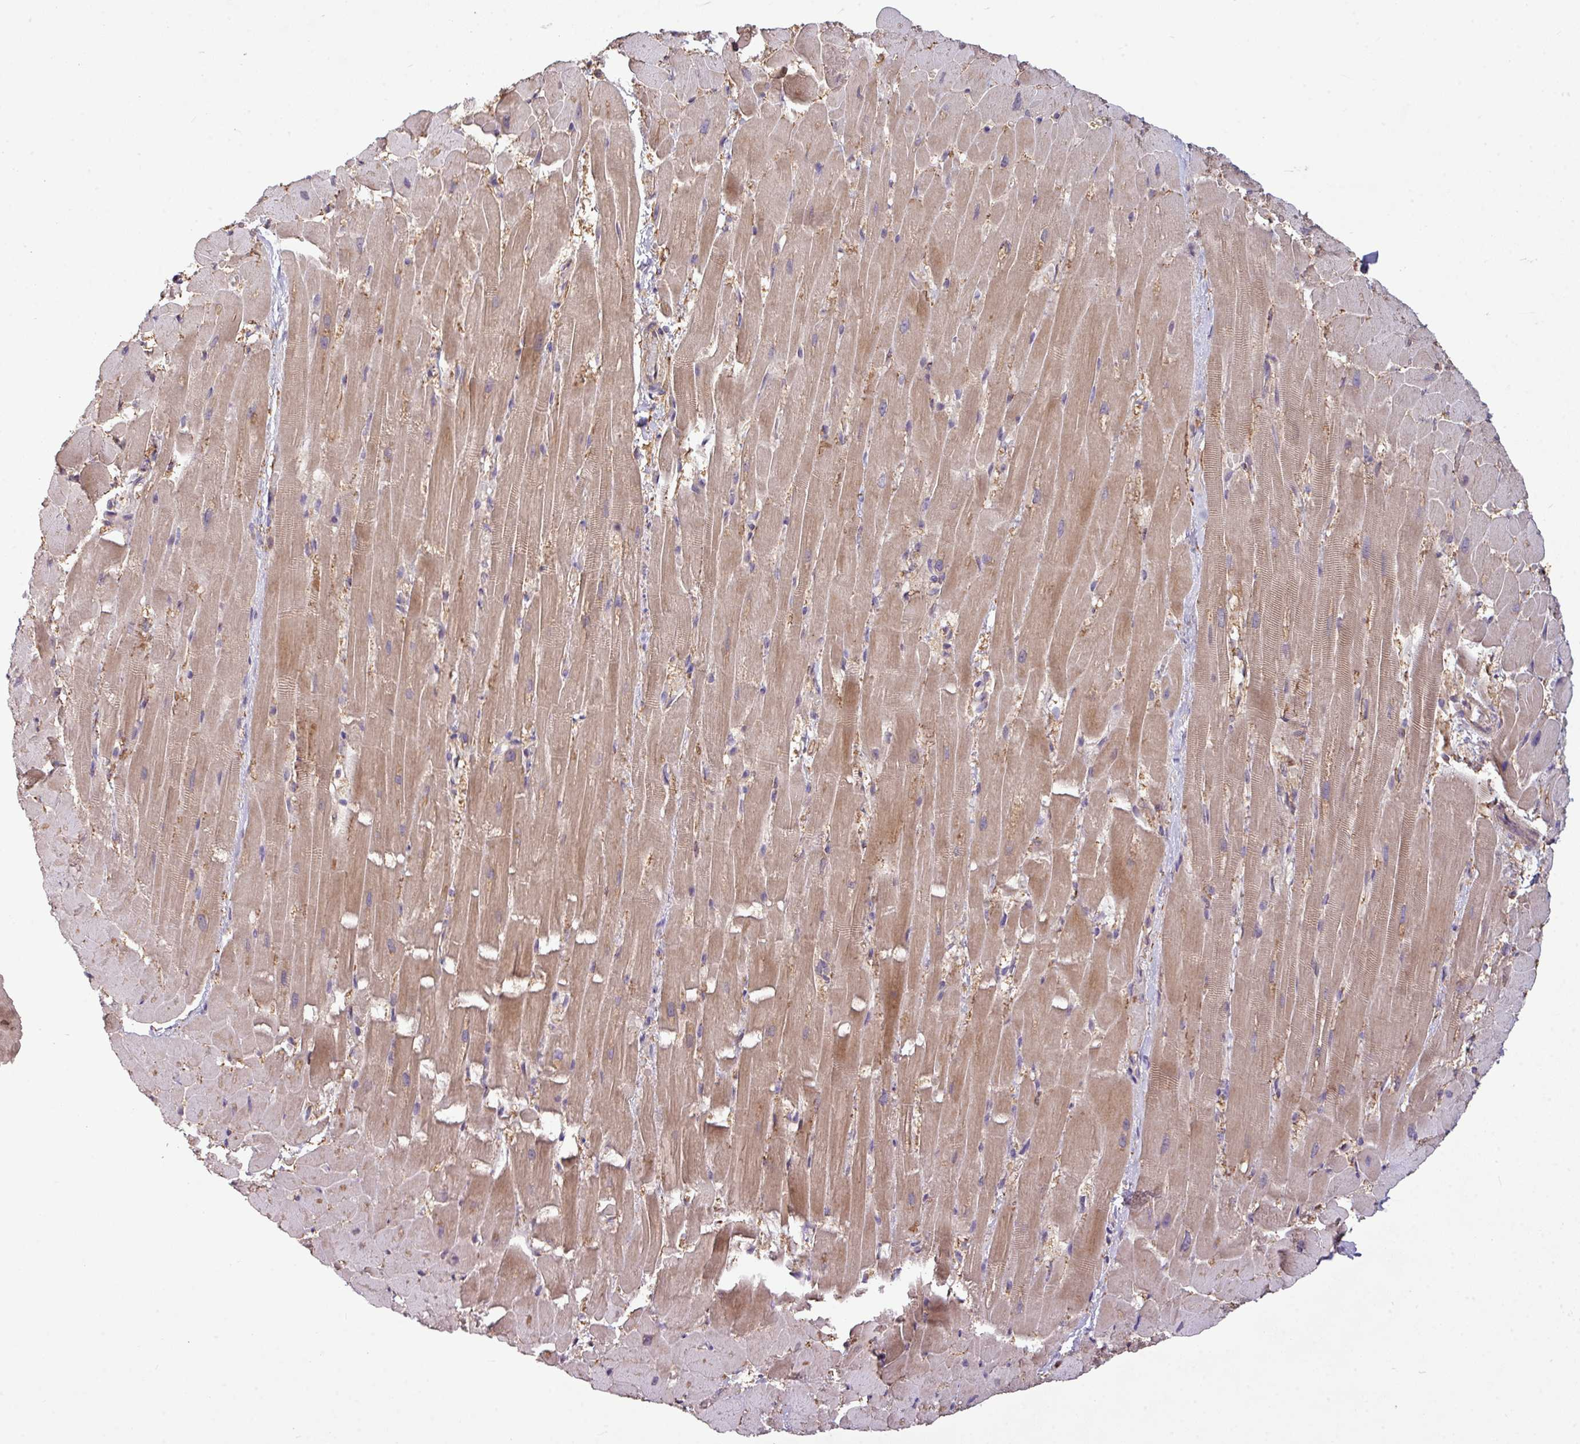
{"staining": {"intensity": "moderate", "quantity": "25%-75%", "location": "cytoplasmic/membranous"}, "tissue": "heart muscle", "cell_type": "Cardiomyocytes", "image_type": "normal", "snomed": [{"axis": "morphology", "description": "Normal tissue, NOS"}, {"axis": "topography", "description": "Heart"}], "caption": "A photomicrograph of human heart muscle stained for a protein displays moderate cytoplasmic/membranous brown staining in cardiomyocytes. Ihc stains the protein of interest in brown and the nuclei are stained blue.", "gene": "PAPLN", "patient": {"sex": "male", "age": 37}}